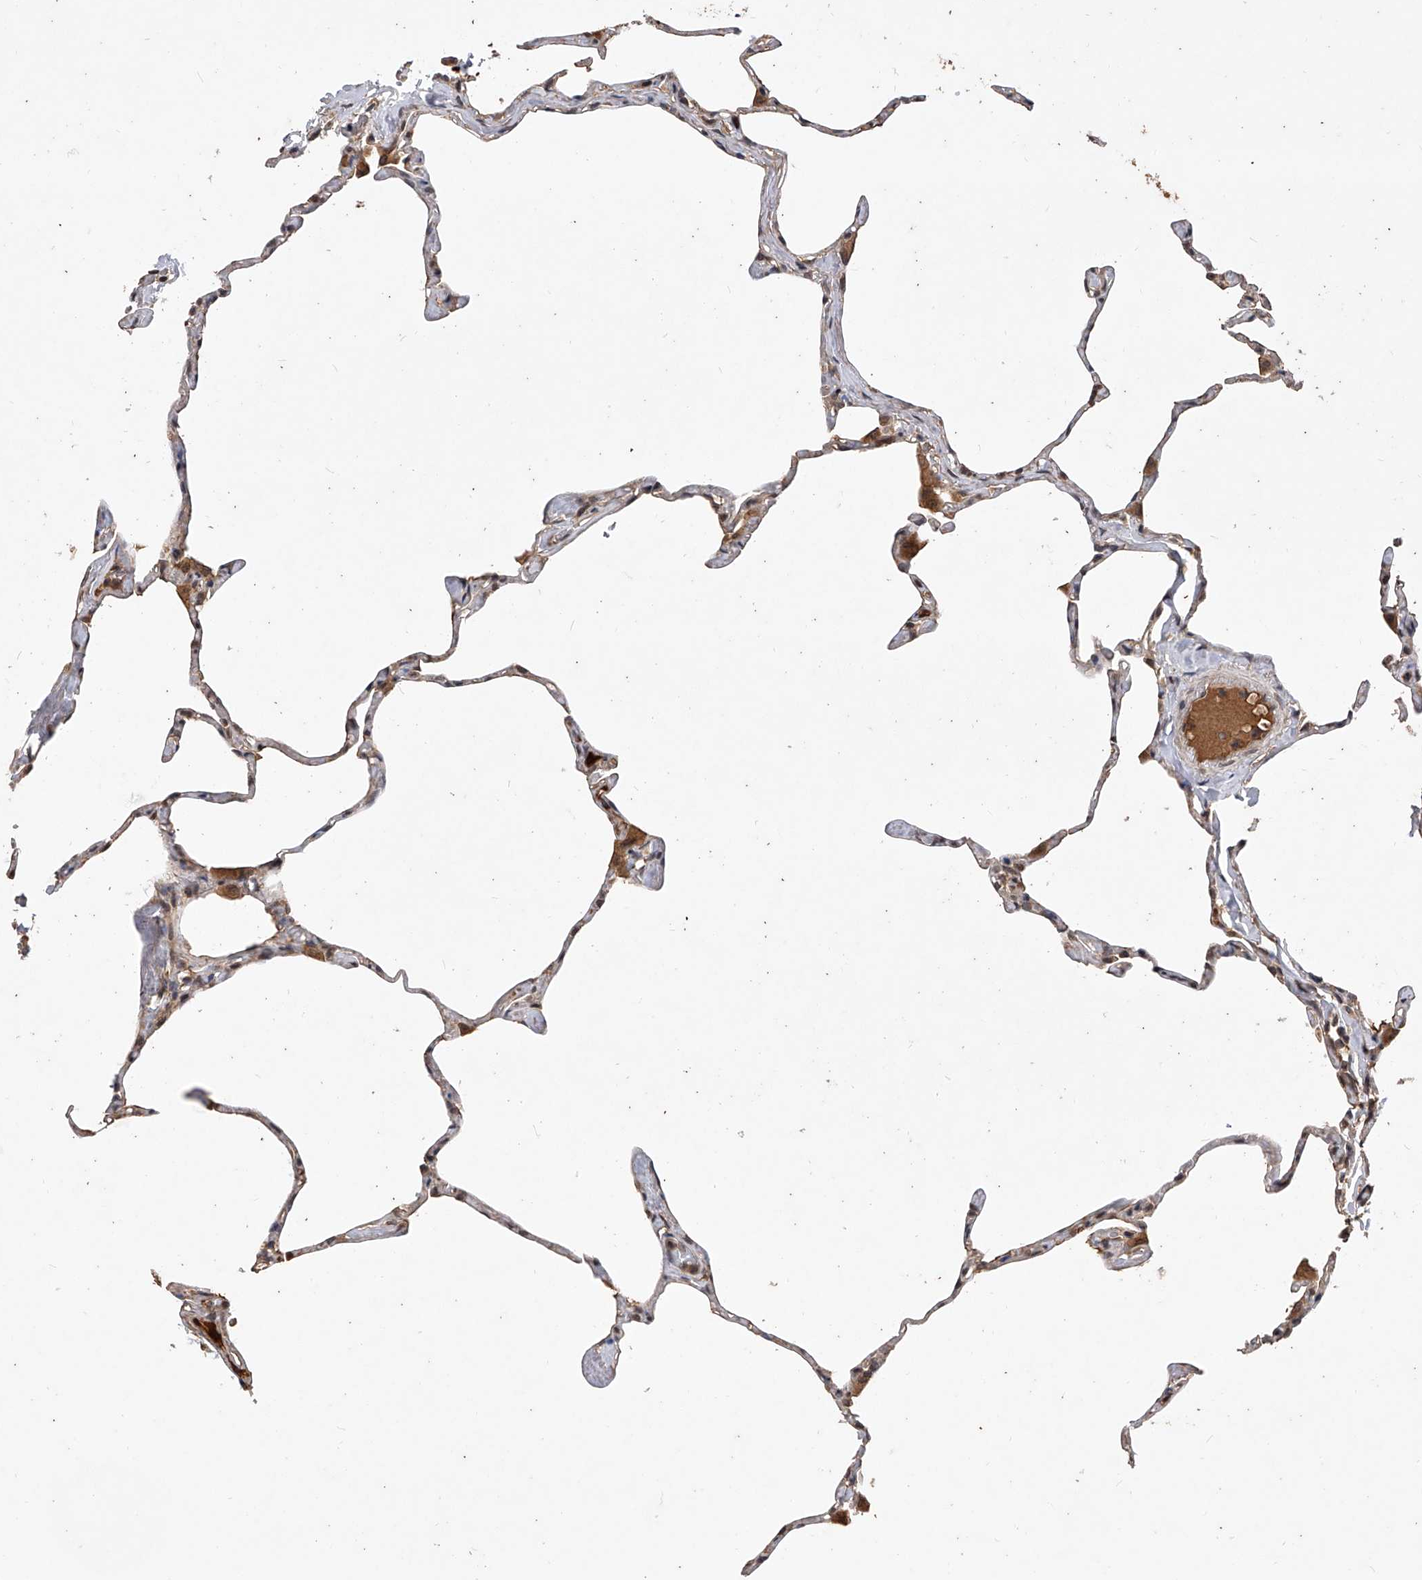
{"staining": {"intensity": "weak", "quantity": "<25%", "location": "cytoplasmic/membranous"}, "tissue": "lung", "cell_type": "Alveolar cells", "image_type": "normal", "snomed": [{"axis": "morphology", "description": "Normal tissue, NOS"}, {"axis": "topography", "description": "Lung"}], "caption": "Alveolar cells show no significant protein expression in normal lung. (Brightfield microscopy of DAB immunohistochemistry at high magnification).", "gene": "CFAP410", "patient": {"sex": "male", "age": 65}}